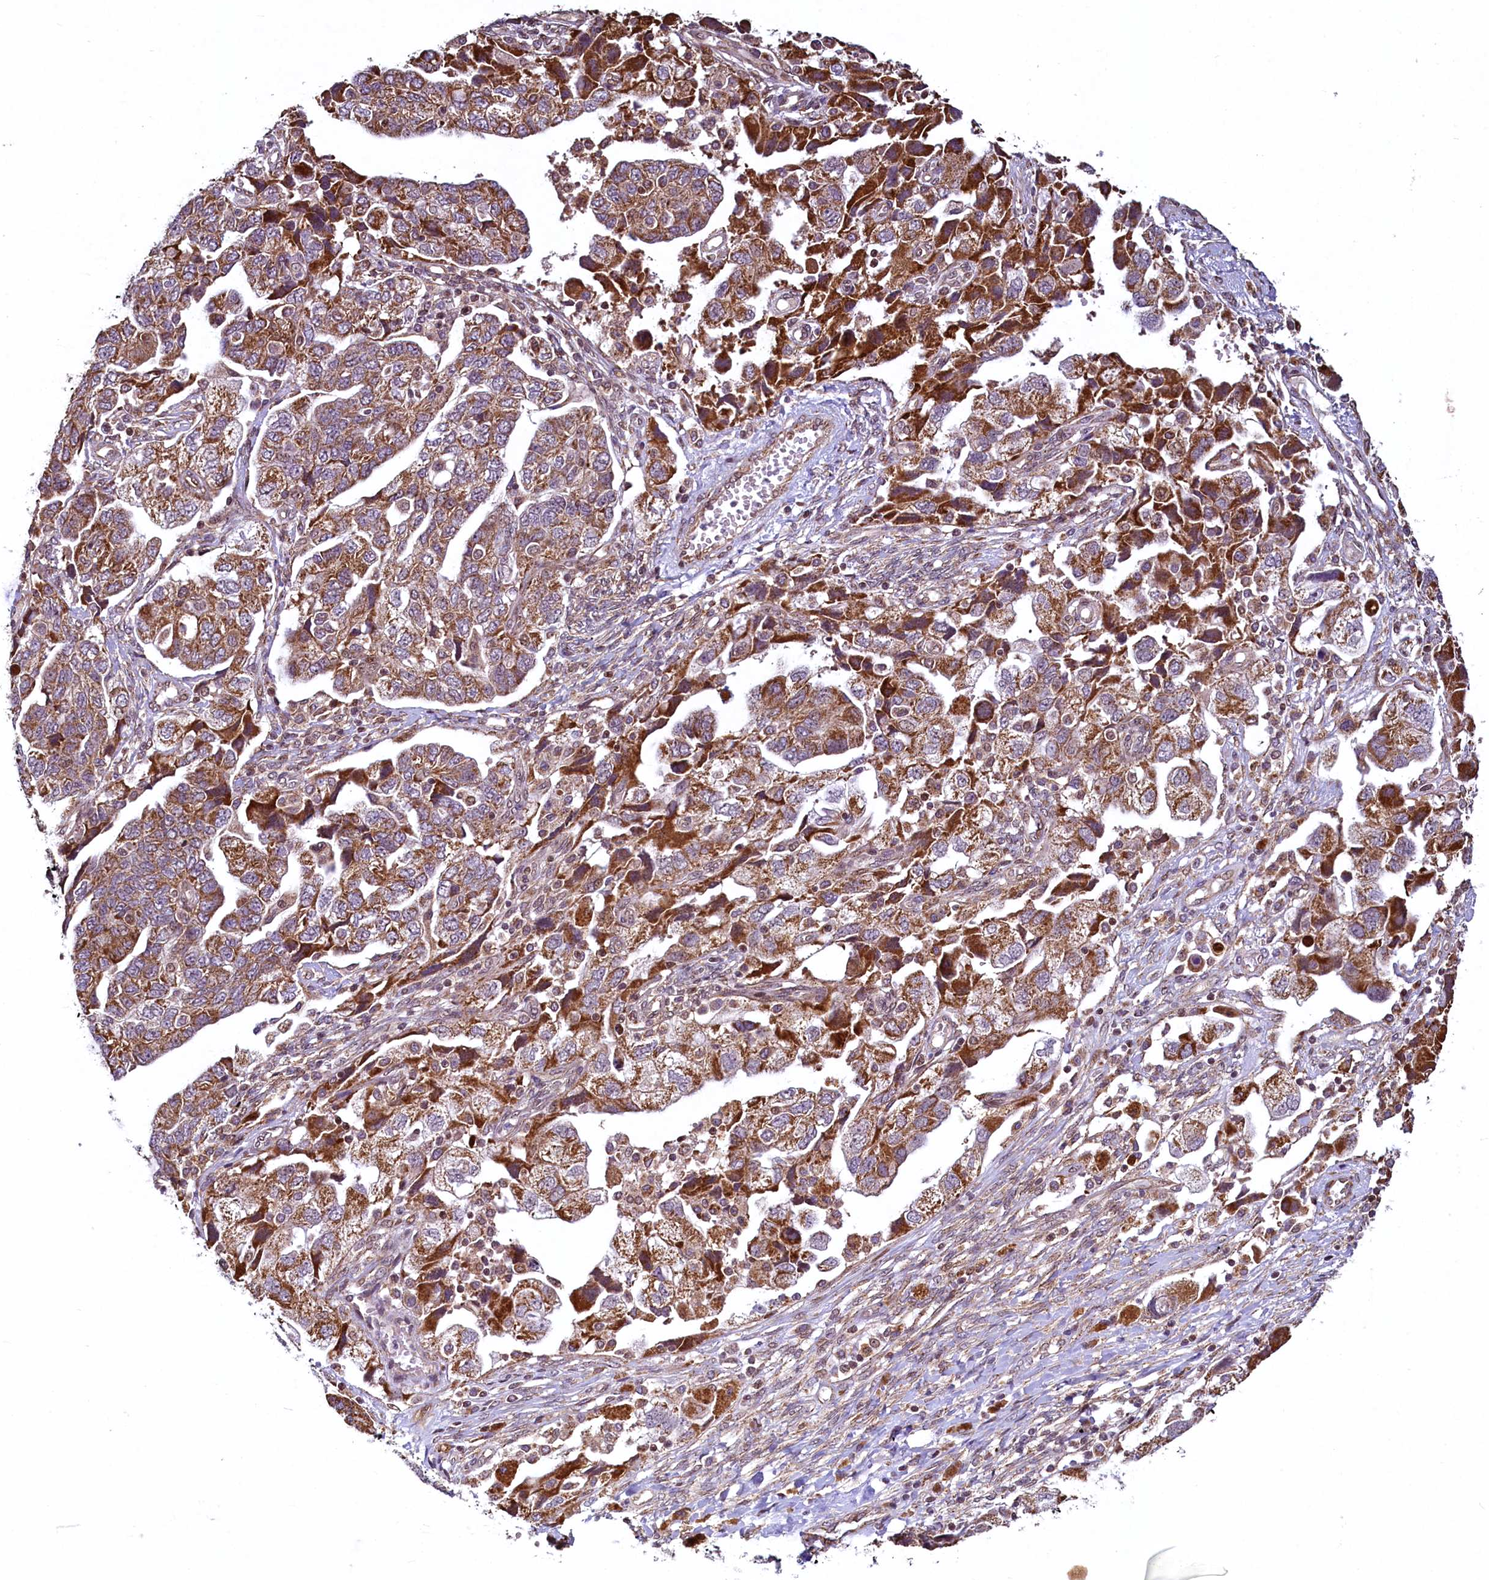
{"staining": {"intensity": "moderate", "quantity": ">75%", "location": "cytoplasmic/membranous"}, "tissue": "ovarian cancer", "cell_type": "Tumor cells", "image_type": "cancer", "snomed": [{"axis": "morphology", "description": "Carcinoma, NOS"}, {"axis": "morphology", "description": "Cystadenocarcinoma, serous, NOS"}, {"axis": "topography", "description": "Ovary"}], "caption": "Protein expression analysis of human carcinoma (ovarian) reveals moderate cytoplasmic/membranous positivity in approximately >75% of tumor cells.", "gene": "ZNF577", "patient": {"sex": "female", "age": 69}}